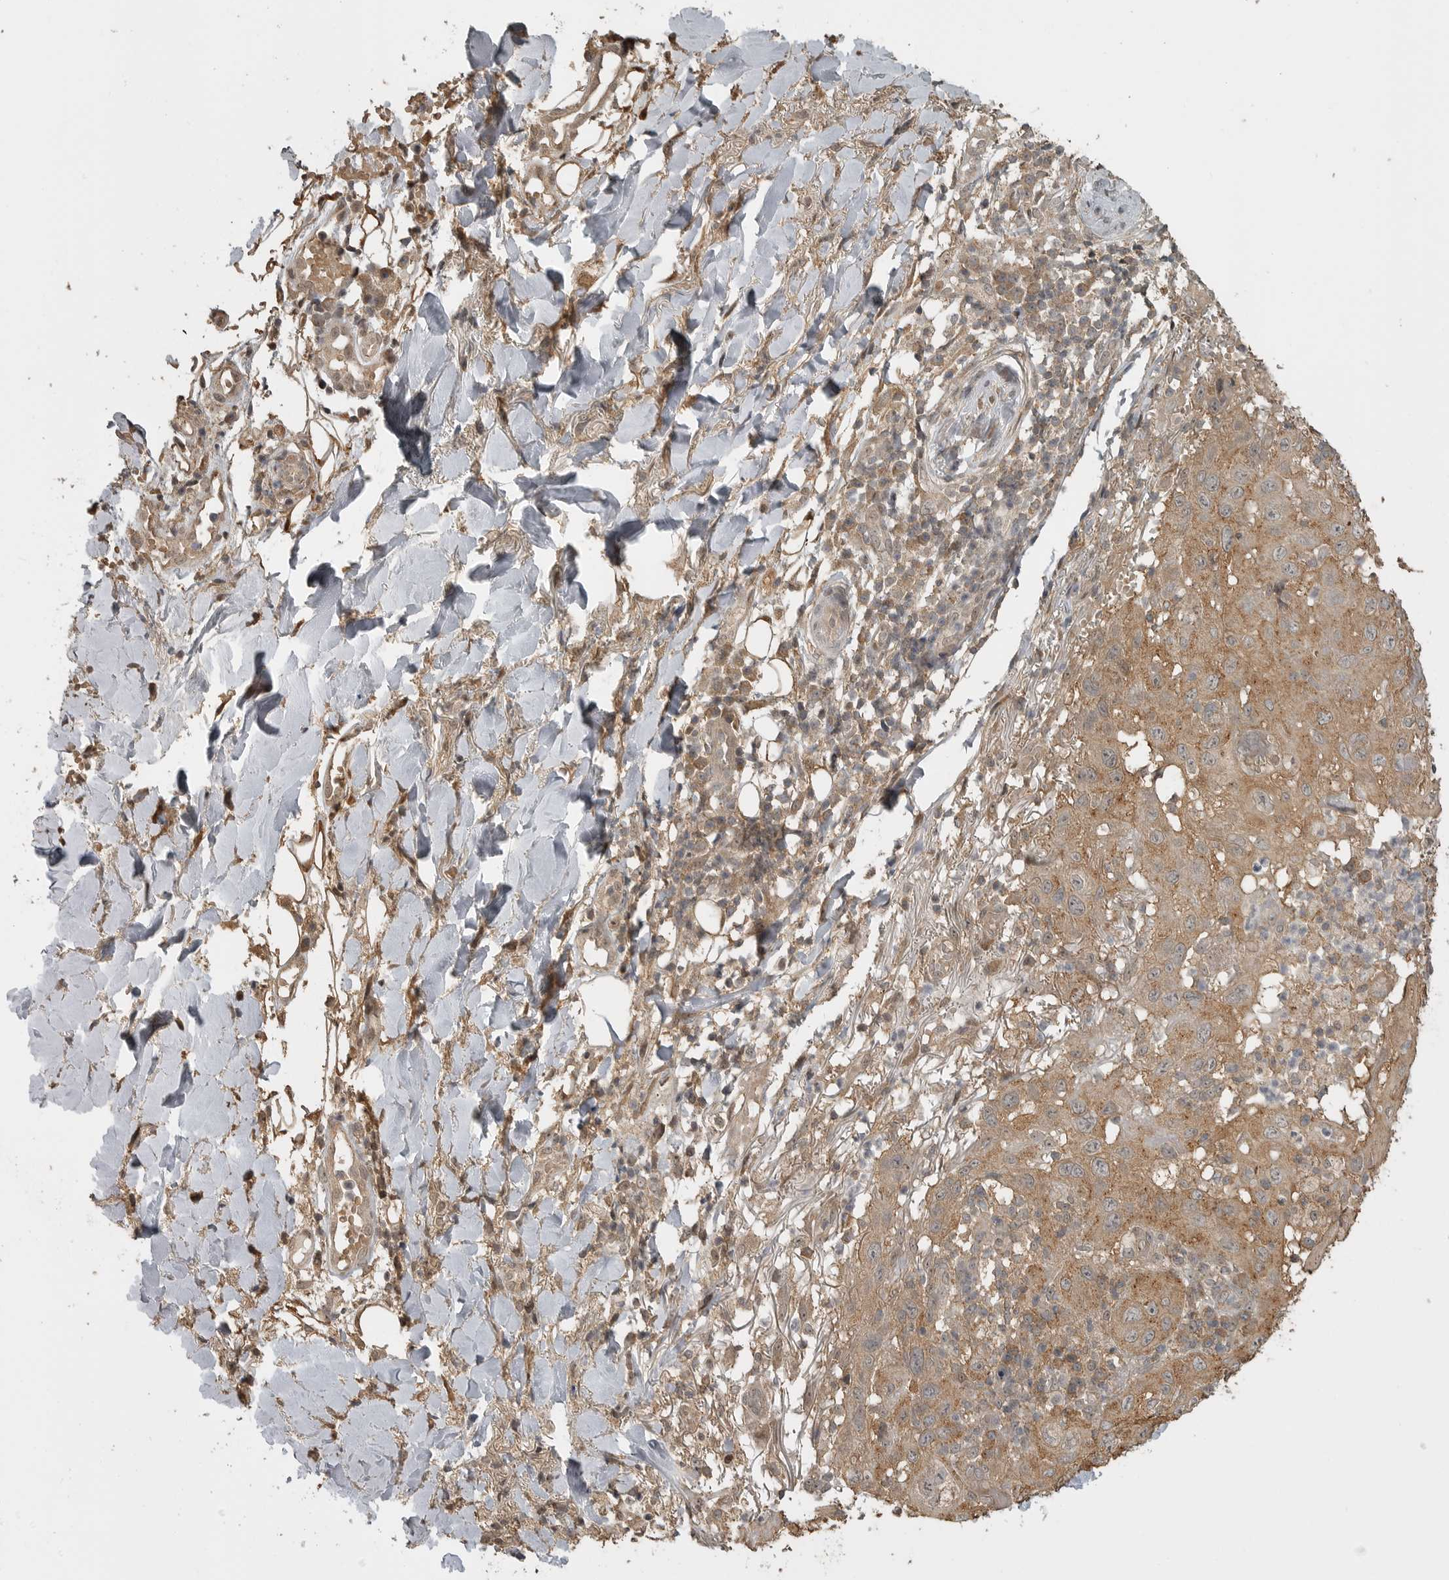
{"staining": {"intensity": "moderate", "quantity": ">75%", "location": "cytoplasmic/membranous"}, "tissue": "skin cancer", "cell_type": "Tumor cells", "image_type": "cancer", "snomed": [{"axis": "morphology", "description": "Normal tissue, NOS"}, {"axis": "morphology", "description": "Squamous cell carcinoma, NOS"}, {"axis": "topography", "description": "Skin"}], "caption": "Protein expression analysis of human squamous cell carcinoma (skin) reveals moderate cytoplasmic/membranous staining in about >75% of tumor cells. Immunohistochemistry stains the protein of interest in brown and the nuclei are stained blue.", "gene": "LLGL1", "patient": {"sex": "female", "age": 96}}